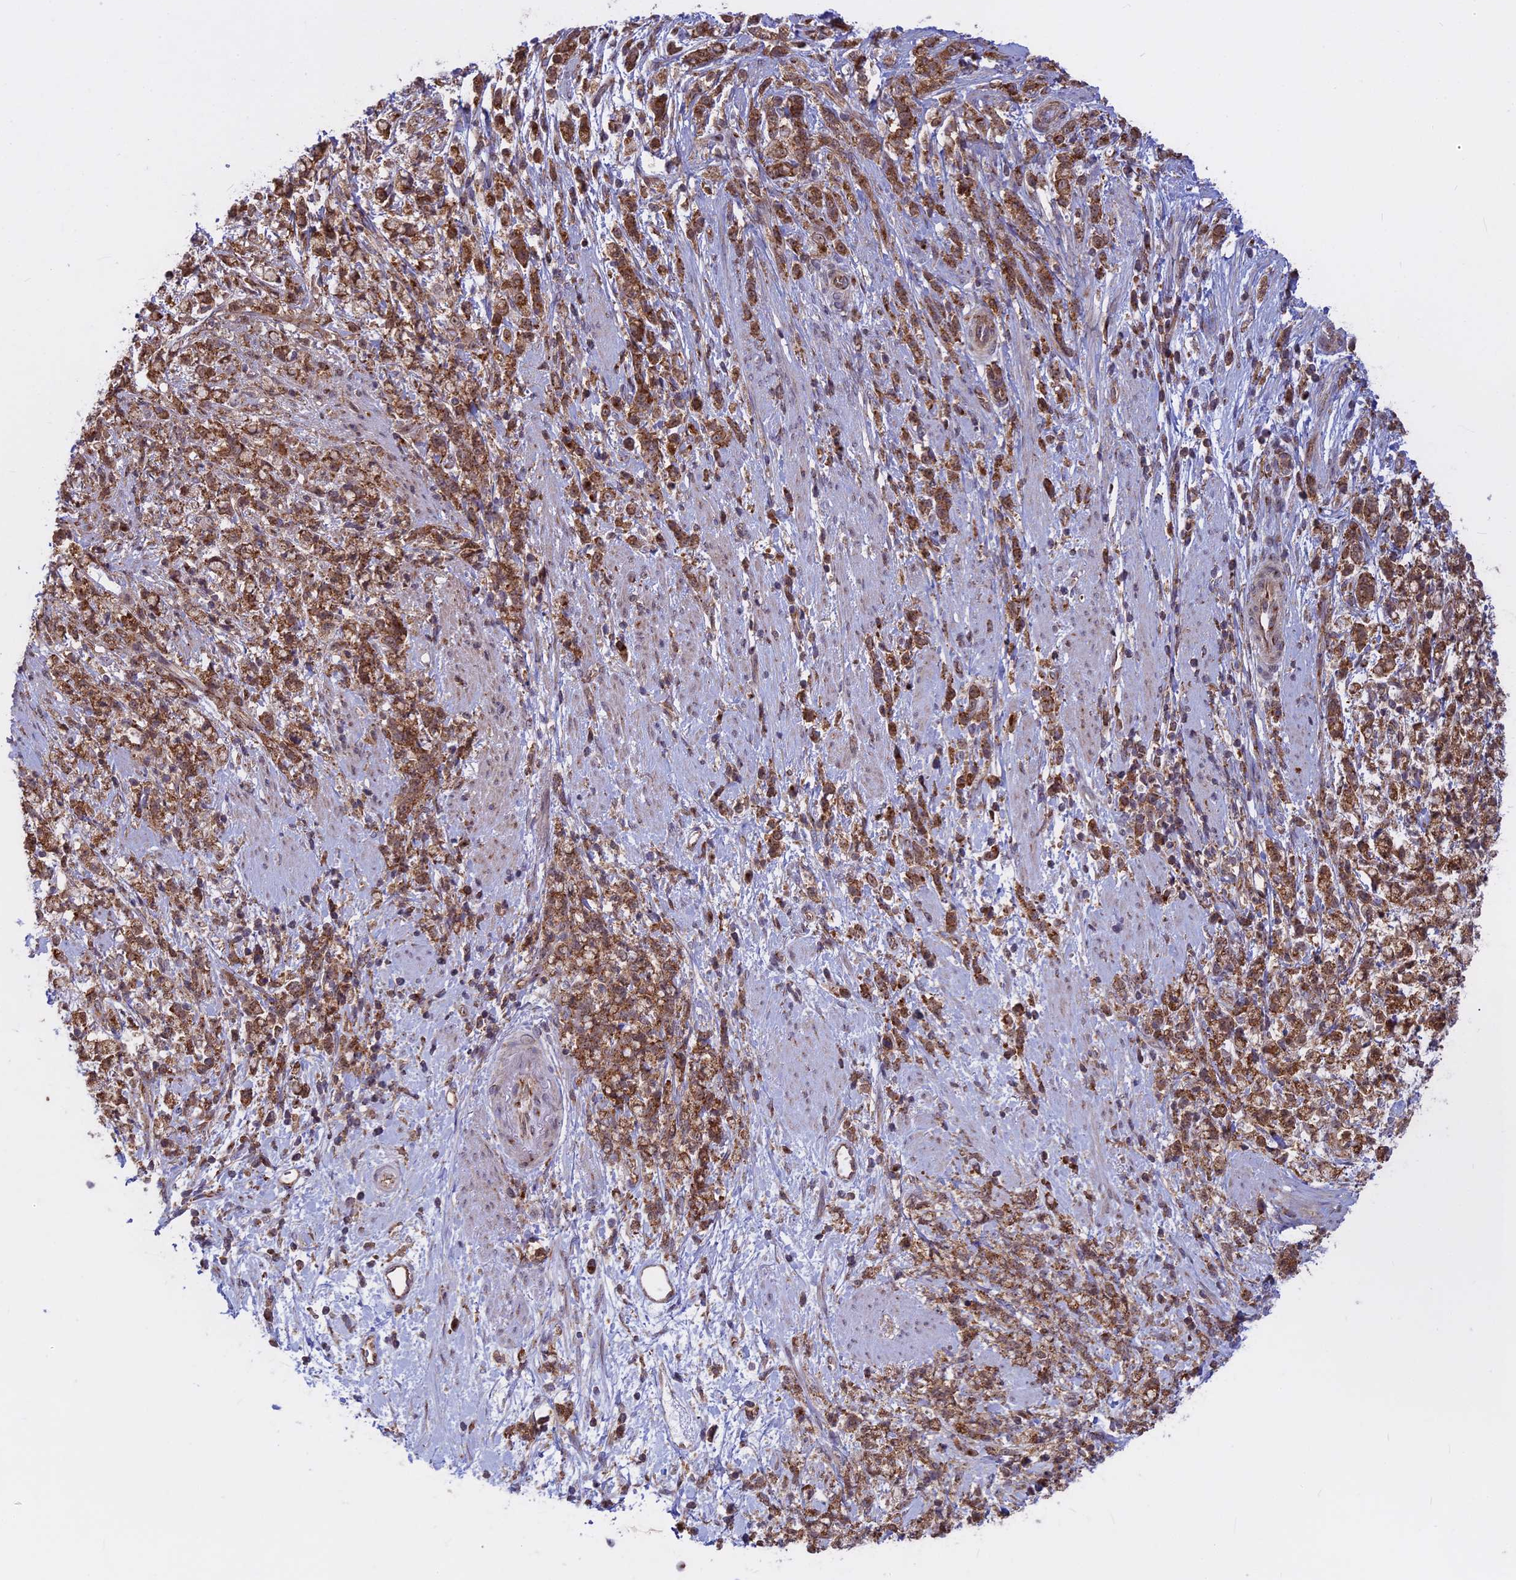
{"staining": {"intensity": "moderate", "quantity": ">75%", "location": "cytoplasmic/membranous"}, "tissue": "stomach cancer", "cell_type": "Tumor cells", "image_type": "cancer", "snomed": [{"axis": "morphology", "description": "Adenocarcinoma, NOS"}, {"axis": "topography", "description": "Stomach"}], "caption": "IHC of stomach adenocarcinoma exhibits medium levels of moderate cytoplasmic/membranous expression in approximately >75% of tumor cells.", "gene": "CLINT1", "patient": {"sex": "female", "age": 60}}